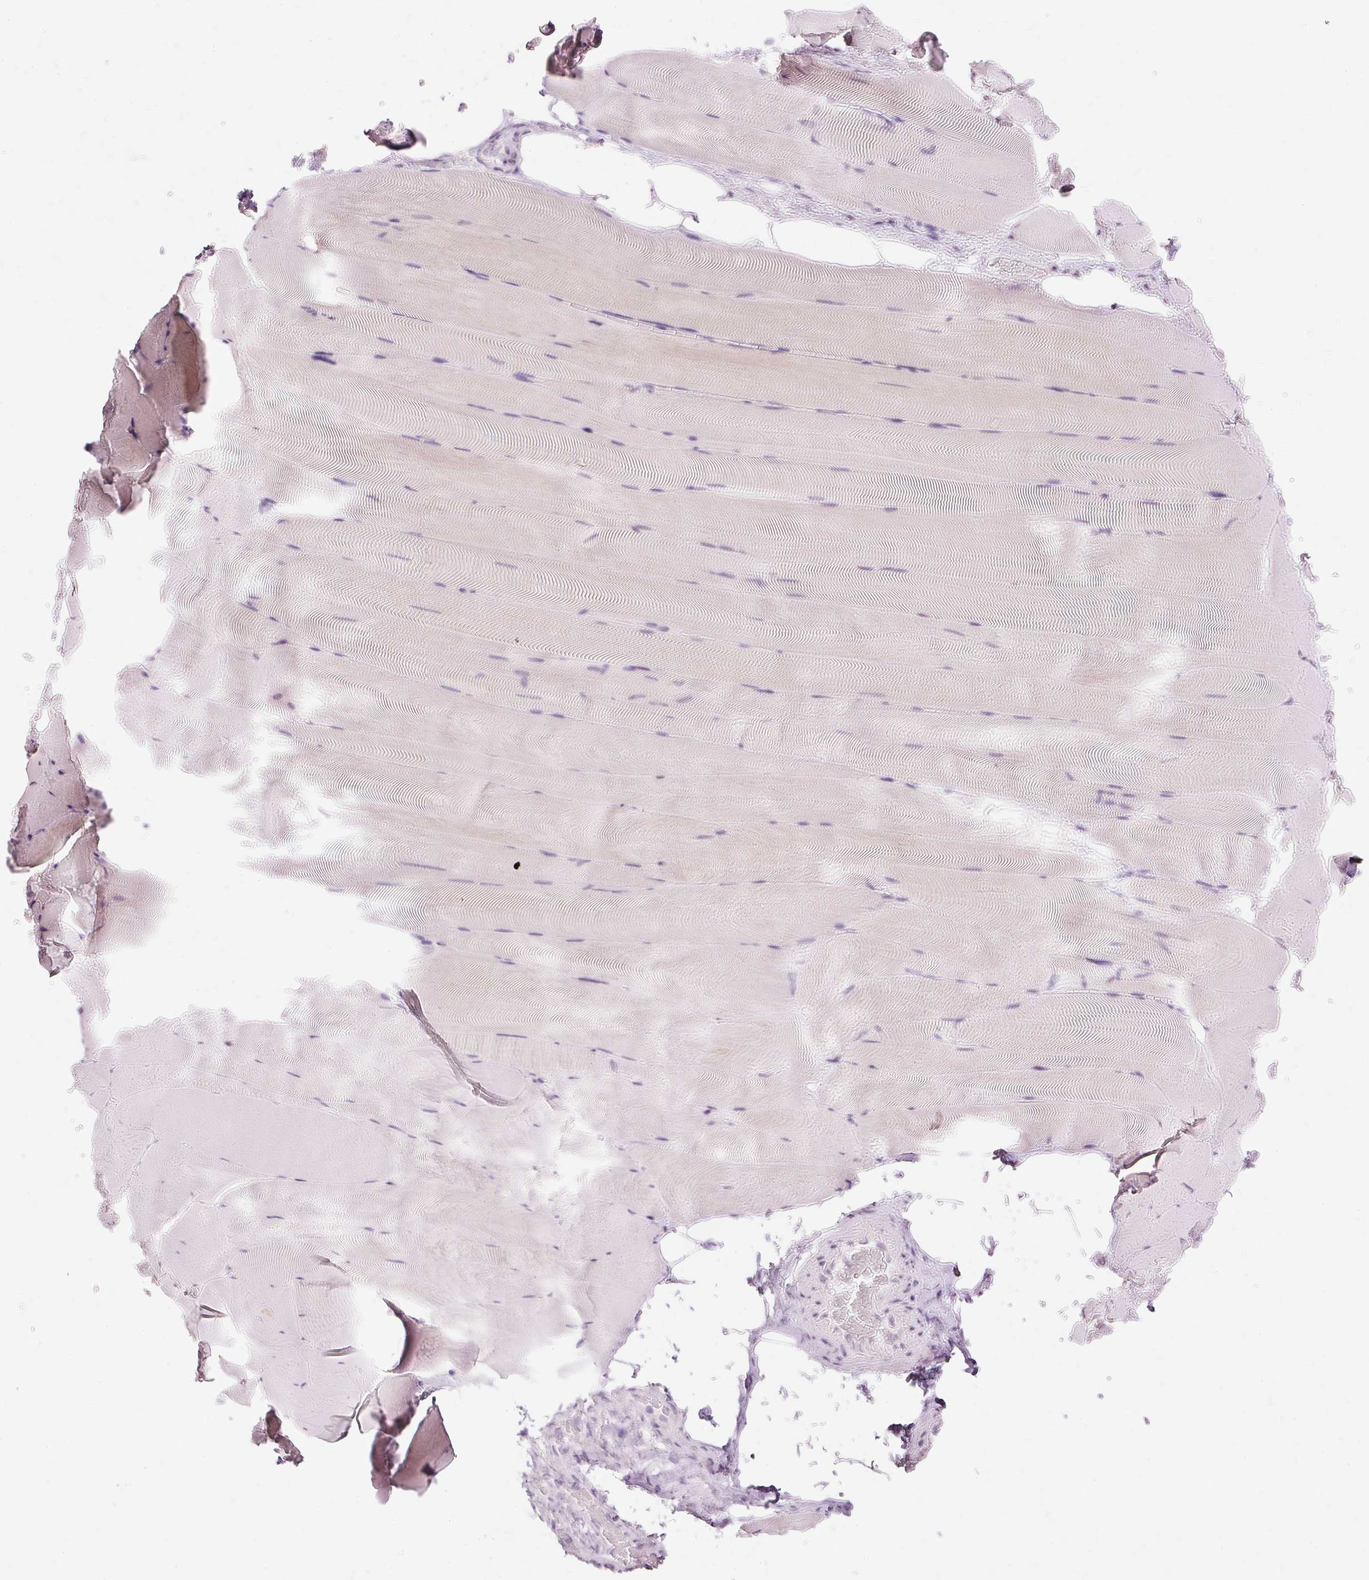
{"staining": {"intensity": "negative", "quantity": "none", "location": "none"}, "tissue": "skeletal muscle", "cell_type": "Myocytes", "image_type": "normal", "snomed": [{"axis": "morphology", "description": "Normal tissue, NOS"}, {"axis": "topography", "description": "Skeletal muscle"}], "caption": "Benign skeletal muscle was stained to show a protein in brown. There is no significant positivity in myocytes. (Brightfield microscopy of DAB (3,3'-diaminobenzidine) immunohistochemistry (IHC) at high magnification).", "gene": "ELAVL3", "patient": {"sex": "female", "age": 64}}